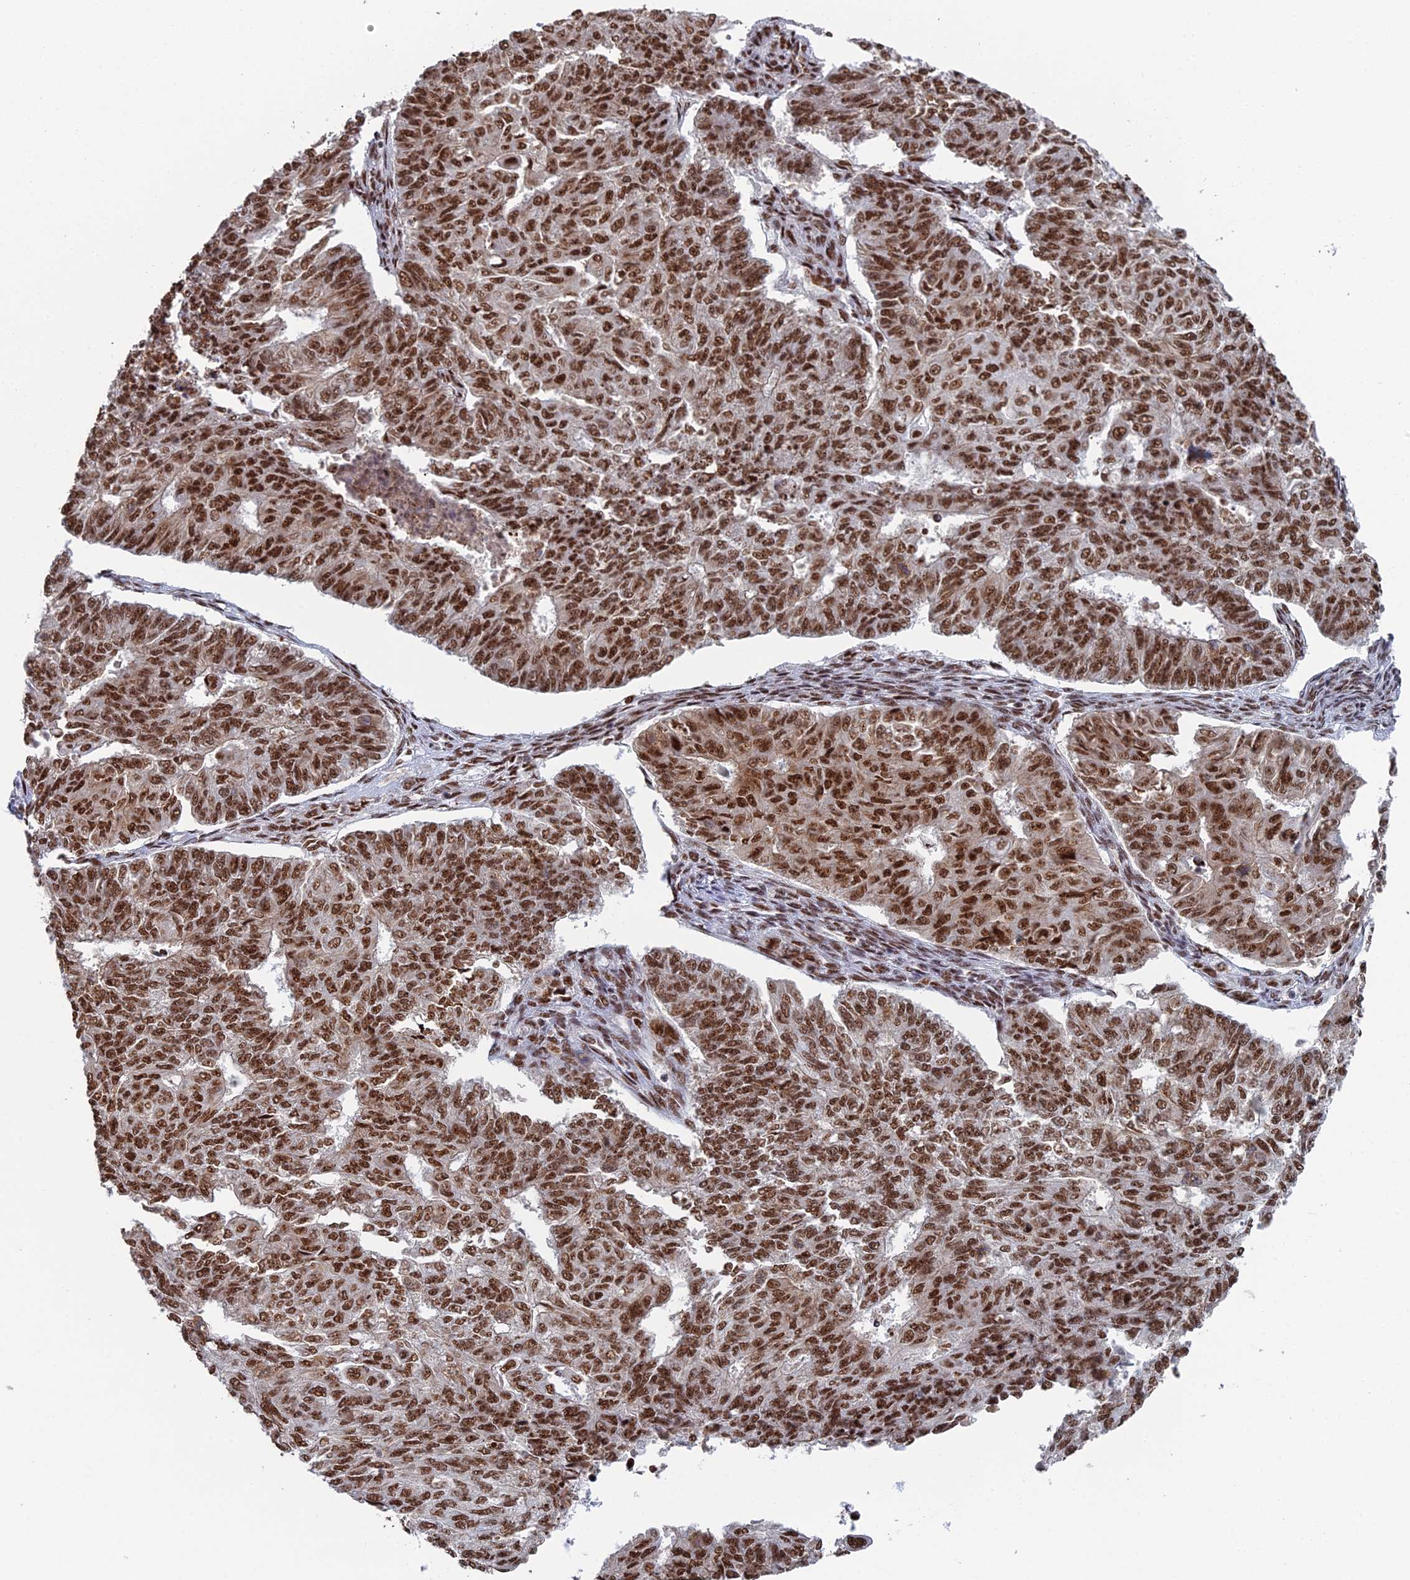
{"staining": {"intensity": "strong", "quantity": ">75%", "location": "nuclear"}, "tissue": "endometrial cancer", "cell_type": "Tumor cells", "image_type": "cancer", "snomed": [{"axis": "morphology", "description": "Adenocarcinoma, NOS"}, {"axis": "topography", "description": "Endometrium"}], "caption": "Endometrial cancer stained with a protein marker exhibits strong staining in tumor cells.", "gene": "SF3B3", "patient": {"sex": "female", "age": 32}}